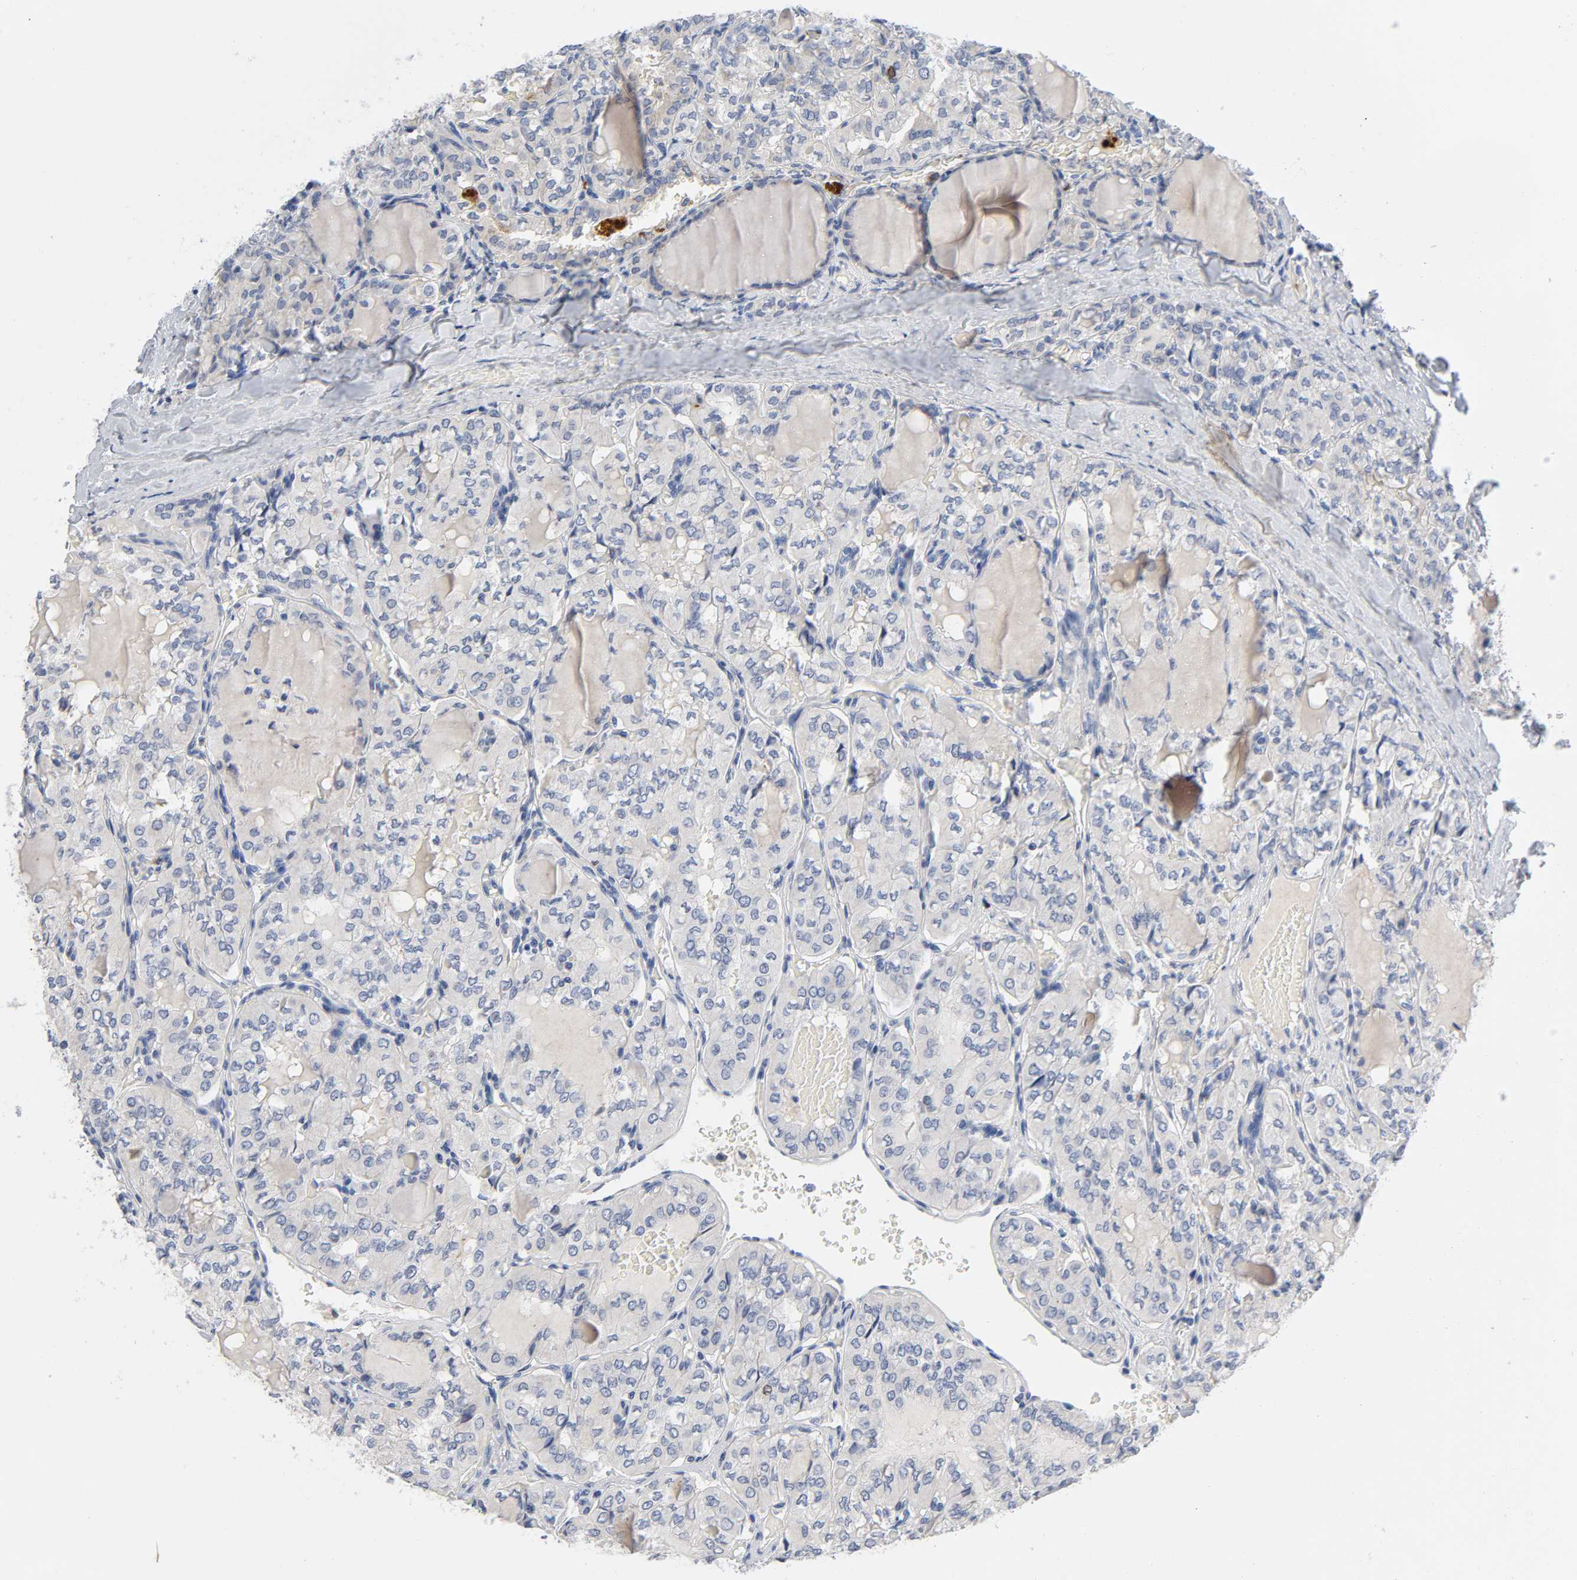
{"staining": {"intensity": "negative", "quantity": "none", "location": "none"}, "tissue": "thyroid cancer", "cell_type": "Tumor cells", "image_type": "cancer", "snomed": [{"axis": "morphology", "description": "Papillary adenocarcinoma, NOS"}, {"axis": "topography", "description": "Thyroid gland"}], "caption": "Immunohistochemistry micrograph of neoplastic tissue: thyroid cancer stained with DAB (3,3'-diaminobenzidine) exhibits no significant protein positivity in tumor cells.", "gene": "BIRC5", "patient": {"sex": "male", "age": 20}}